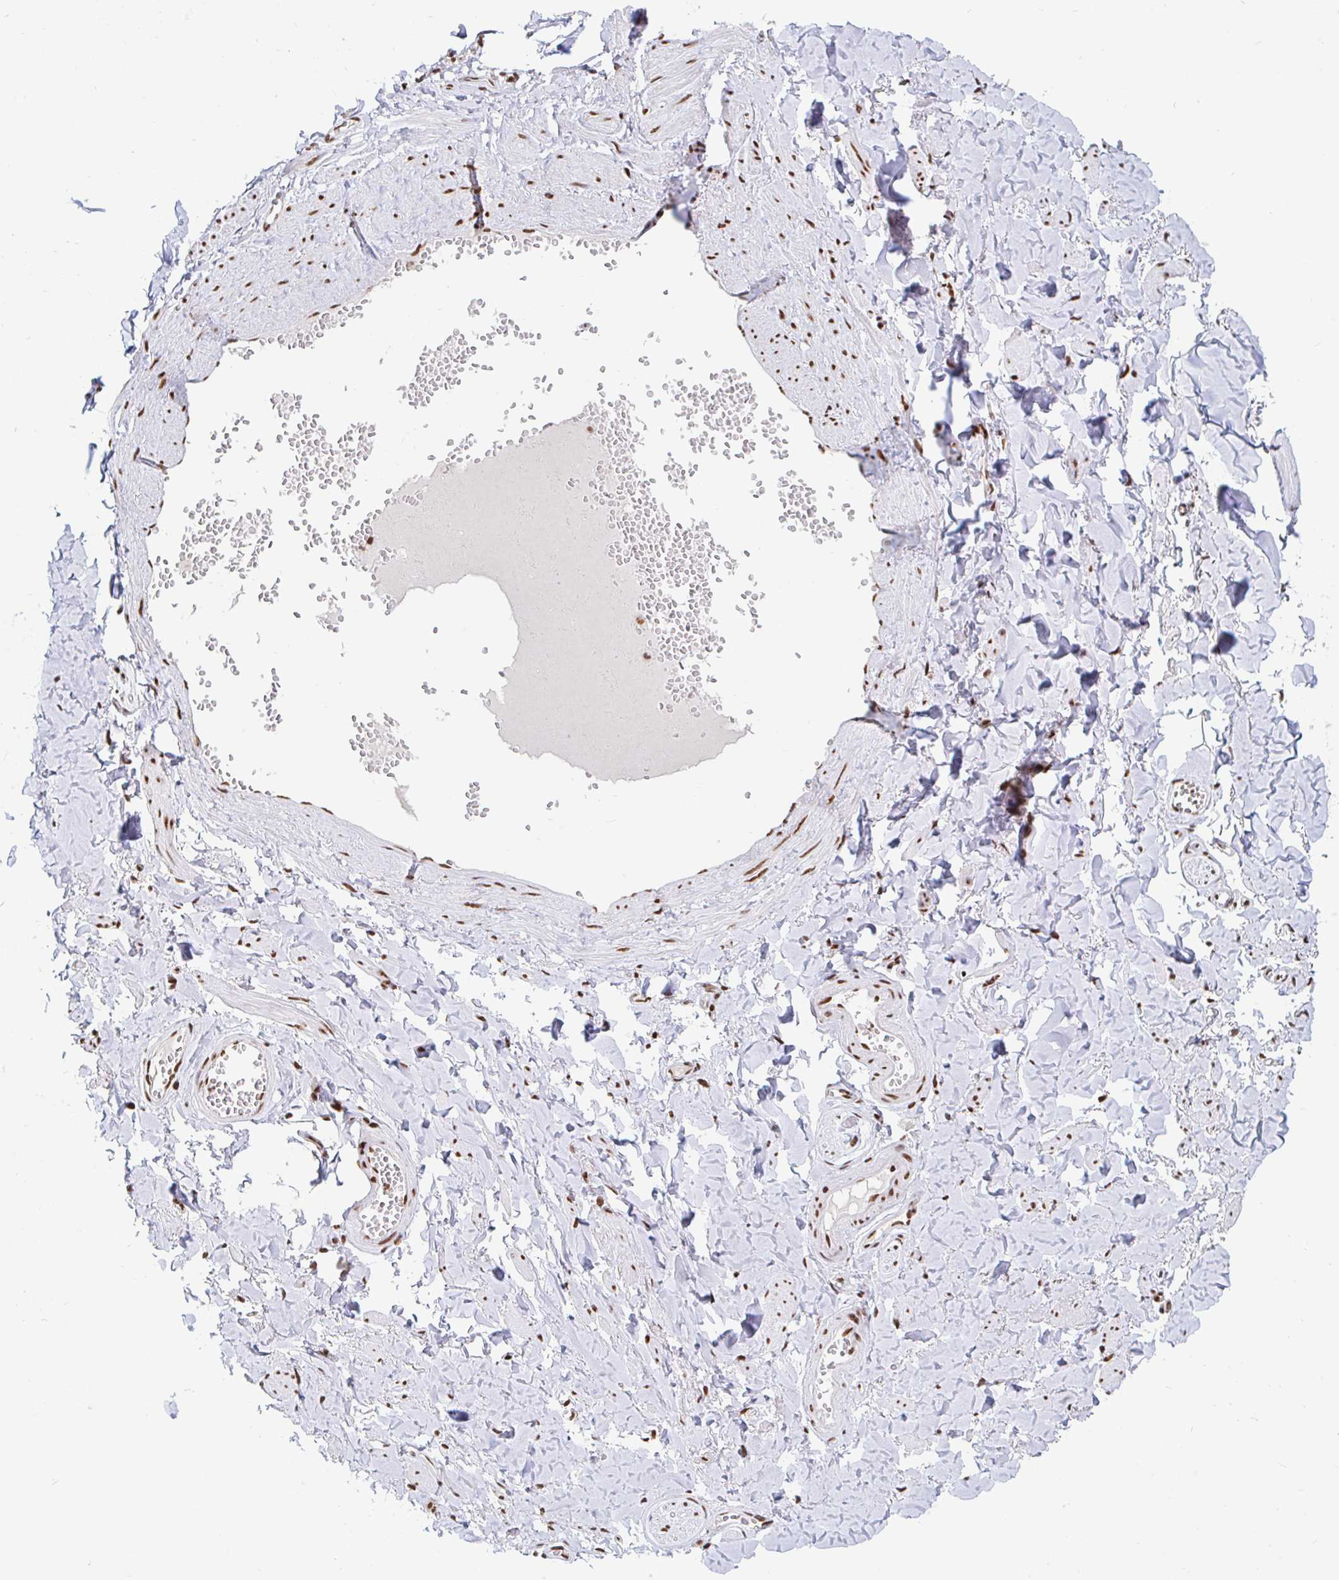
{"staining": {"intensity": "strong", "quantity": ">75%", "location": "nuclear"}, "tissue": "soft tissue", "cell_type": "Fibroblasts", "image_type": "normal", "snomed": [{"axis": "morphology", "description": "Normal tissue, NOS"}, {"axis": "topography", "description": "Vulva"}, {"axis": "topography", "description": "Peripheral nerve tissue"}], "caption": "Fibroblasts reveal high levels of strong nuclear positivity in about >75% of cells in normal soft tissue.", "gene": "RBMXL1", "patient": {"sex": "female", "age": 66}}